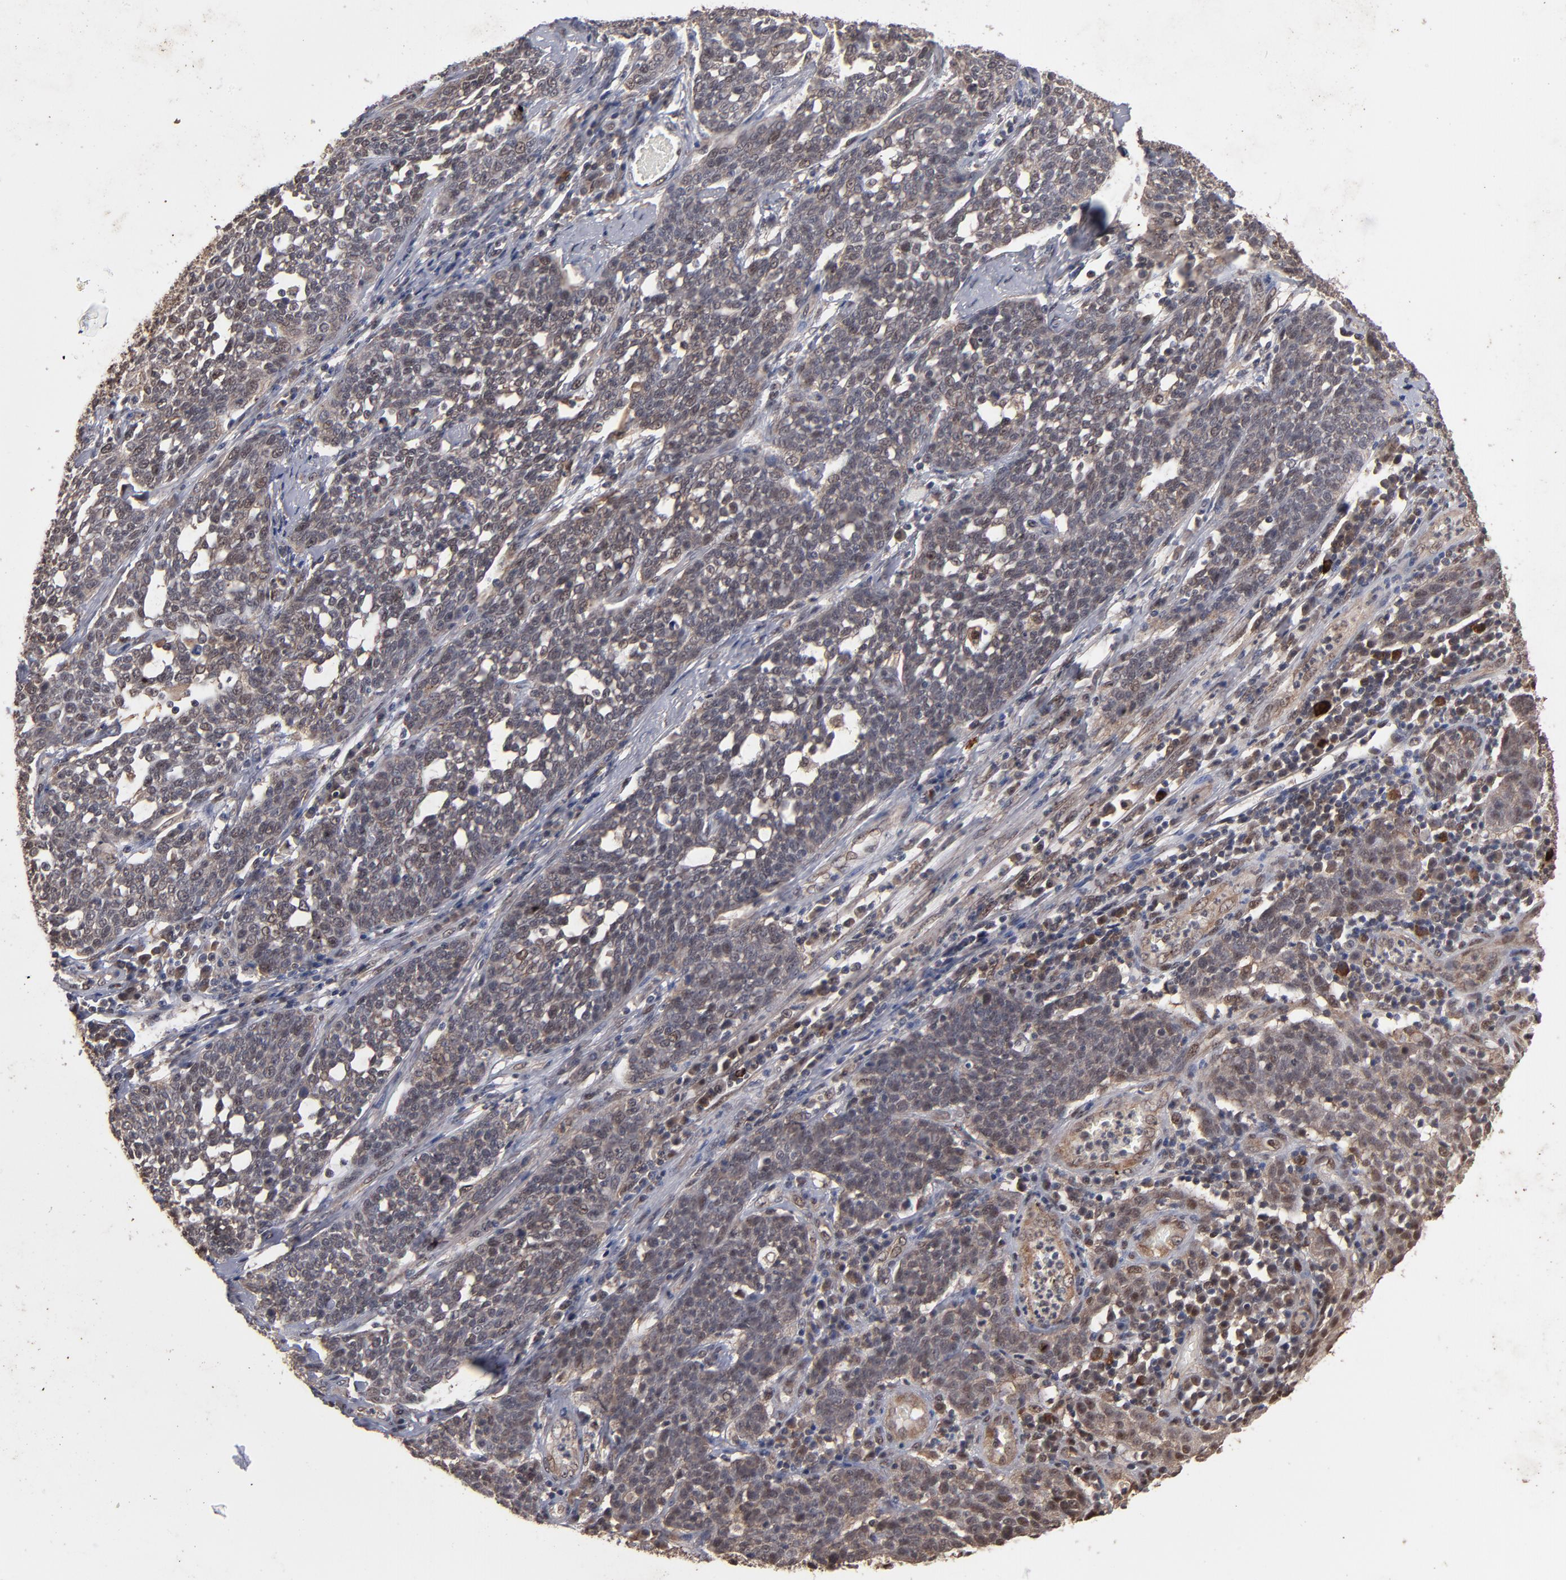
{"staining": {"intensity": "weak", "quantity": "<25%", "location": "nuclear"}, "tissue": "cervical cancer", "cell_type": "Tumor cells", "image_type": "cancer", "snomed": [{"axis": "morphology", "description": "Squamous cell carcinoma, NOS"}, {"axis": "topography", "description": "Cervix"}], "caption": "IHC histopathology image of neoplastic tissue: human cervical squamous cell carcinoma stained with DAB (3,3'-diaminobenzidine) displays no significant protein staining in tumor cells.", "gene": "HUWE1", "patient": {"sex": "female", "age": 34}}